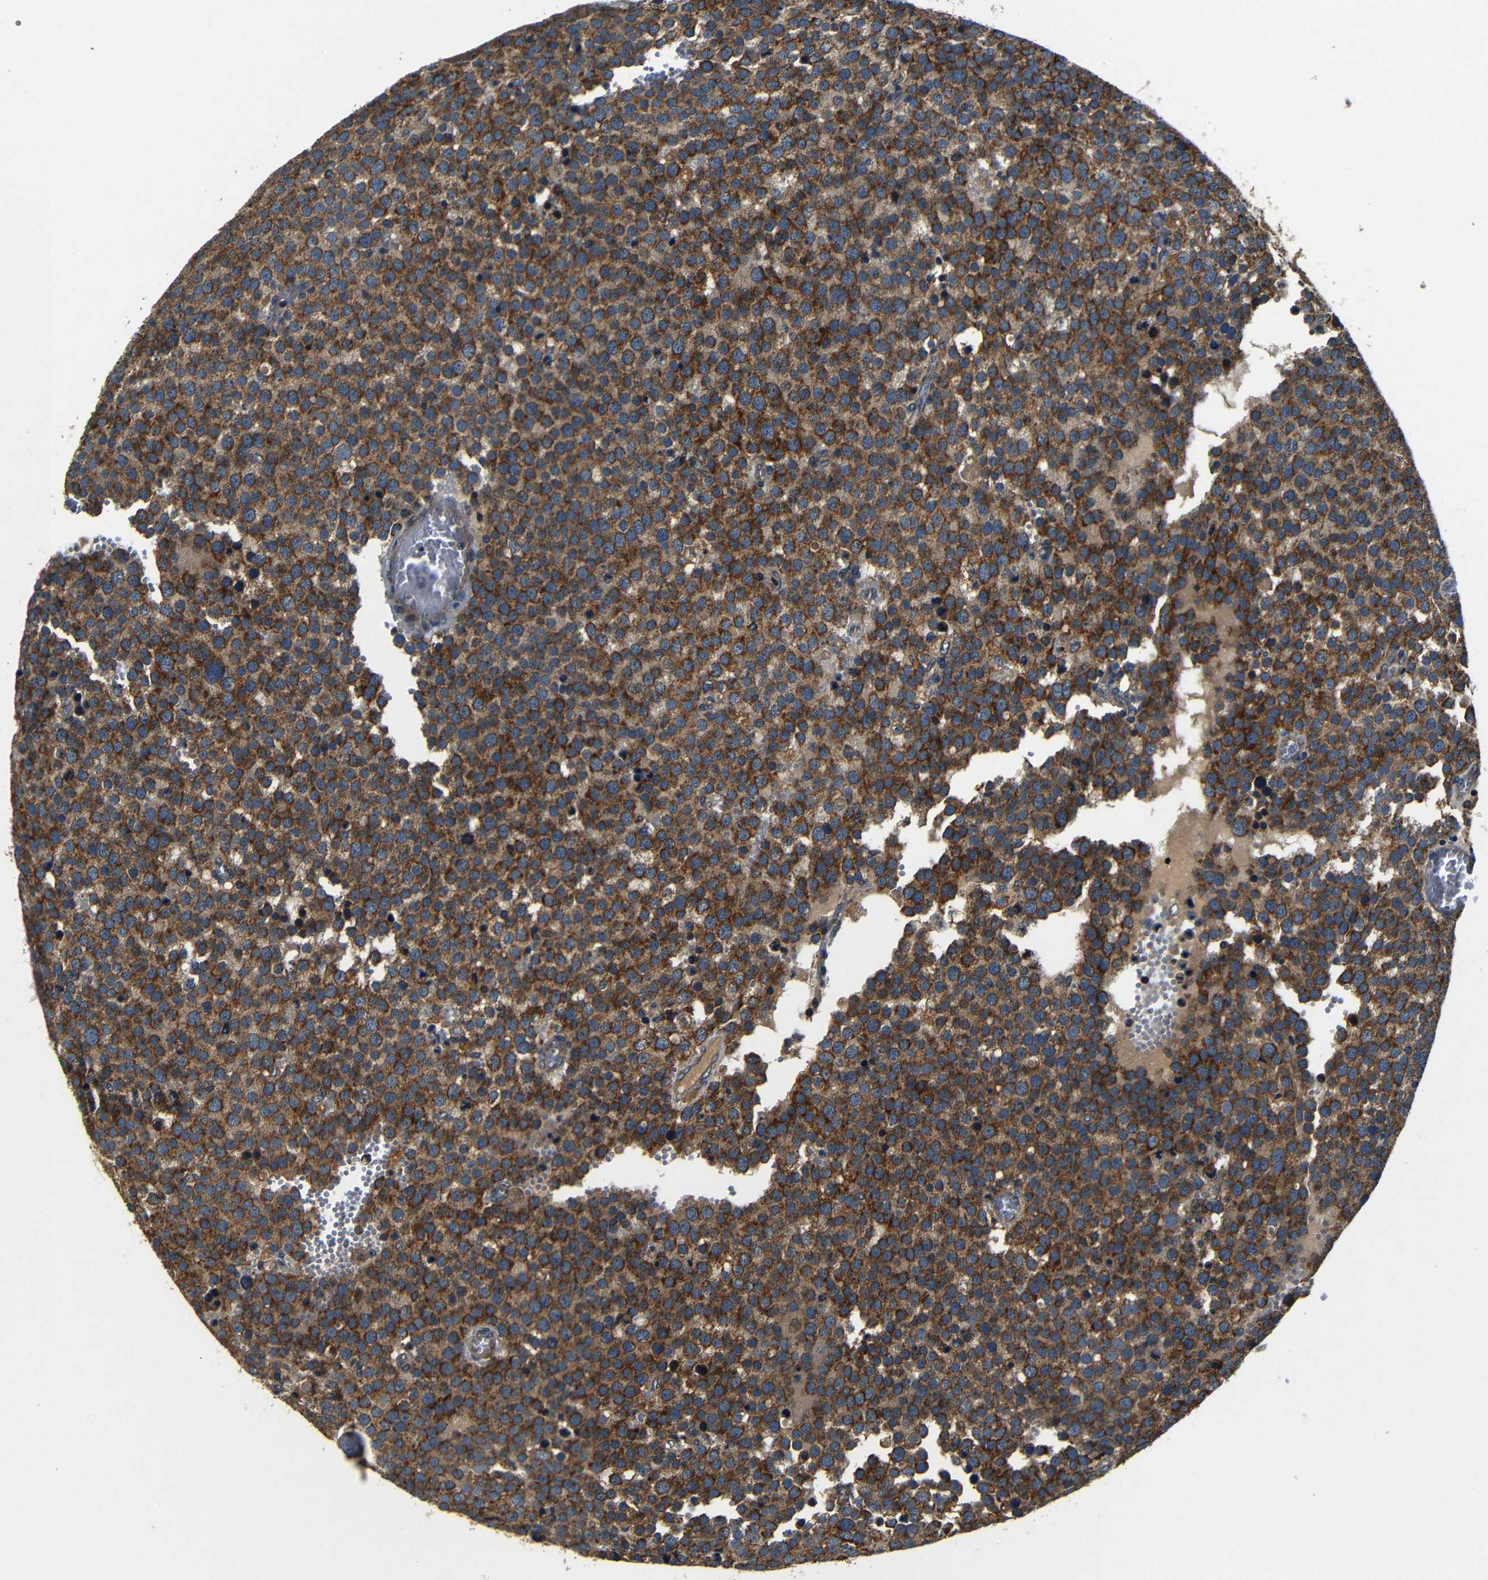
{"staining": {"intensity": "strong", "quantity": ">75%", "location": "cytoplasmic/membranous"}, "tissue": "testis cancer", "cell_type": "Tumor cells", "image_type": "cancer", "snomed": [{"axis": "morphology", "description": "Normal tissue, NOS"}, {"axis": "morphology", "description": "Seminoma, NOS"}, {"axis": "topography", "description": "Testis"}], "caption": "This is a photomicrograph of IHC staining of testis seminoma, which shows strong expression in the cytoplasmic/membranous of tumor cells.", "gene": "MTX1", "patient": {"sex": "male", "age": 71}}